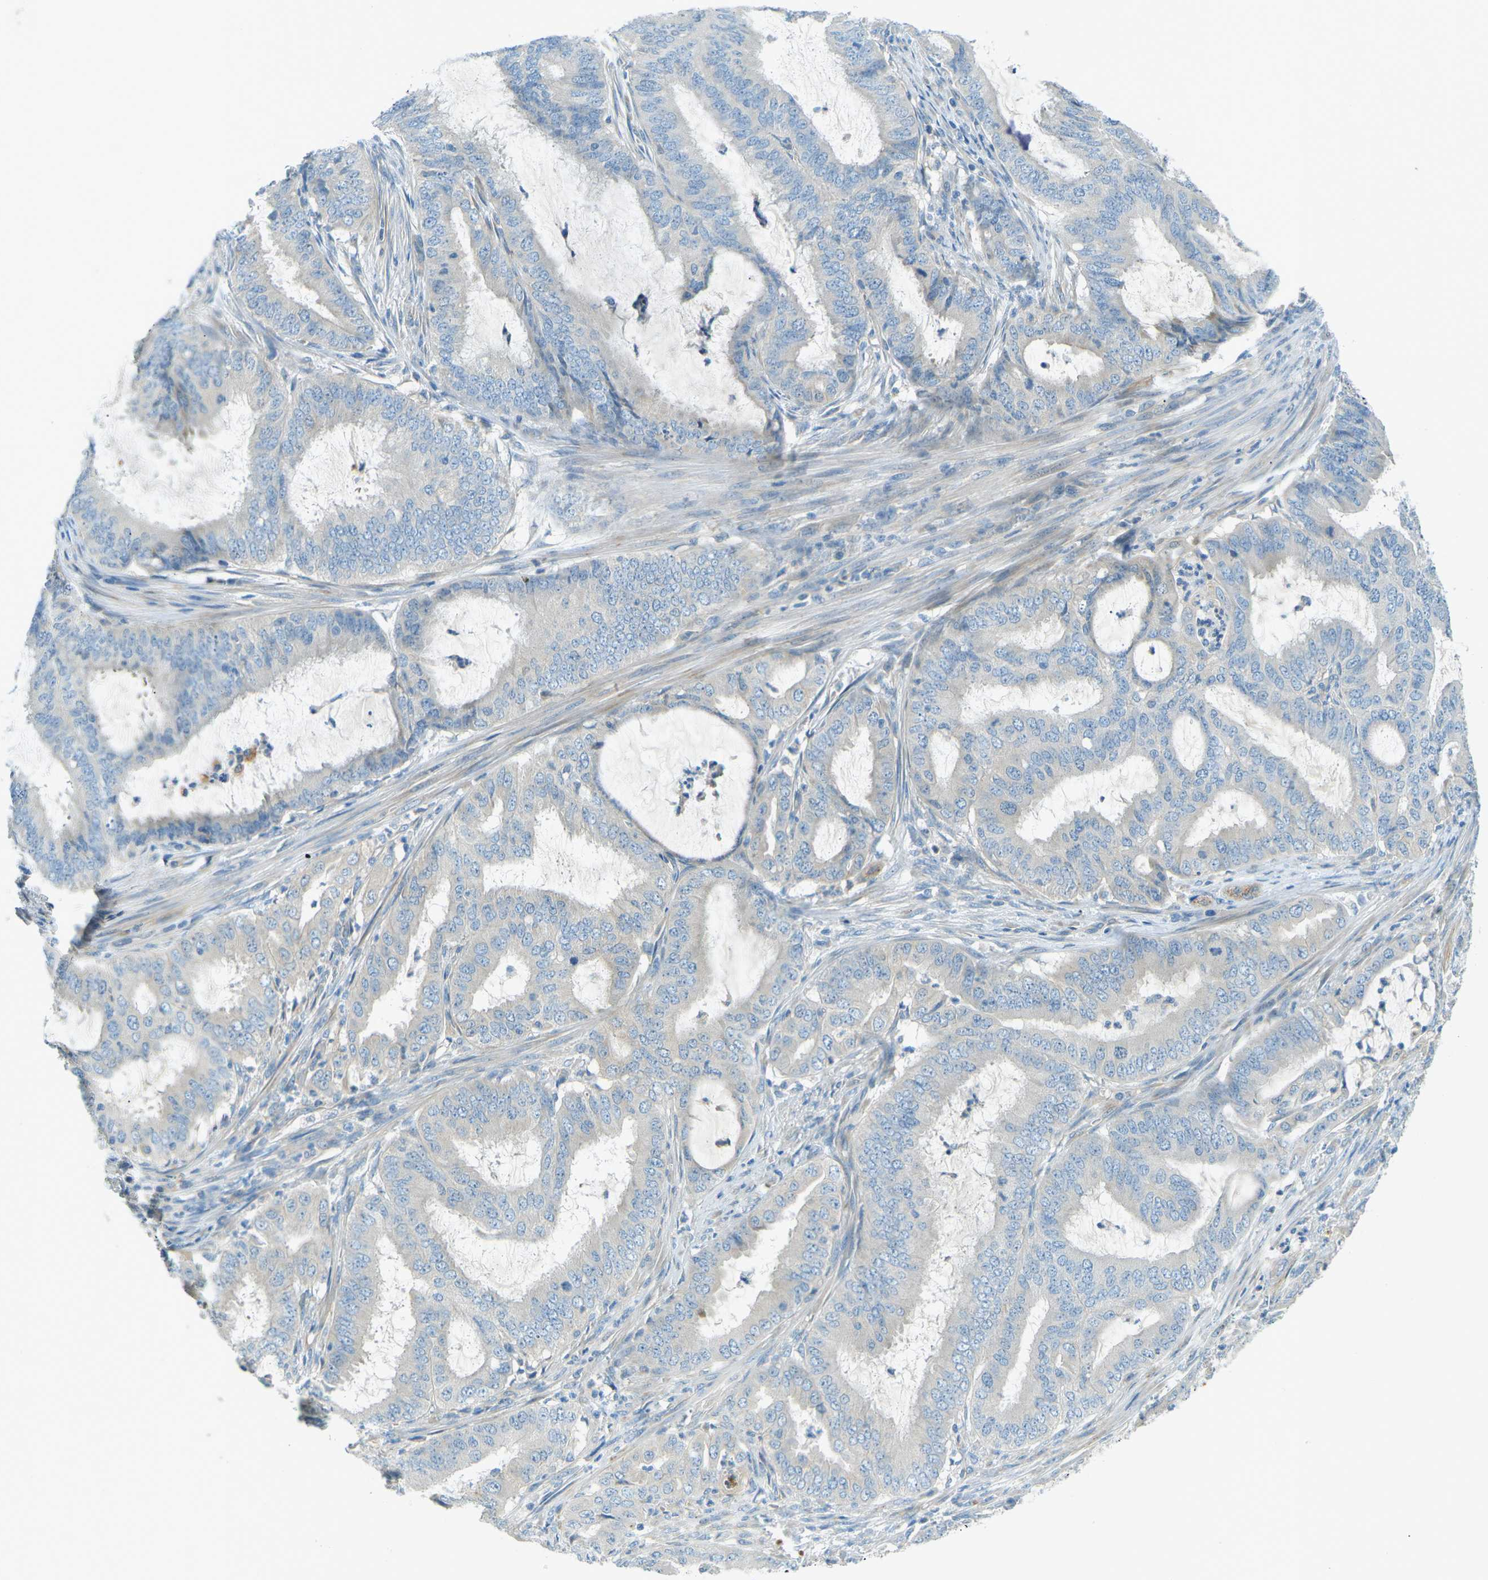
{"staining": {"intensity": "negative", "quantity": "none", "location": "none"}, "tissue": "endometrial cancer", "cell_type": "Tumor cells", "image_type": "cancer", "snomed": [{"axis": "morphology", "description": "Adenocarcinoma, NOS"}, {"axis": "topography", "description": "Endometrium"}], "caption": "Immunohistochemistry (IHC) of human endometrial cancer (adenocarcinoma) shows no staining in tumor cells.", "gene": "ZNF367", "patient": {"sex": "female", "age": 70}}